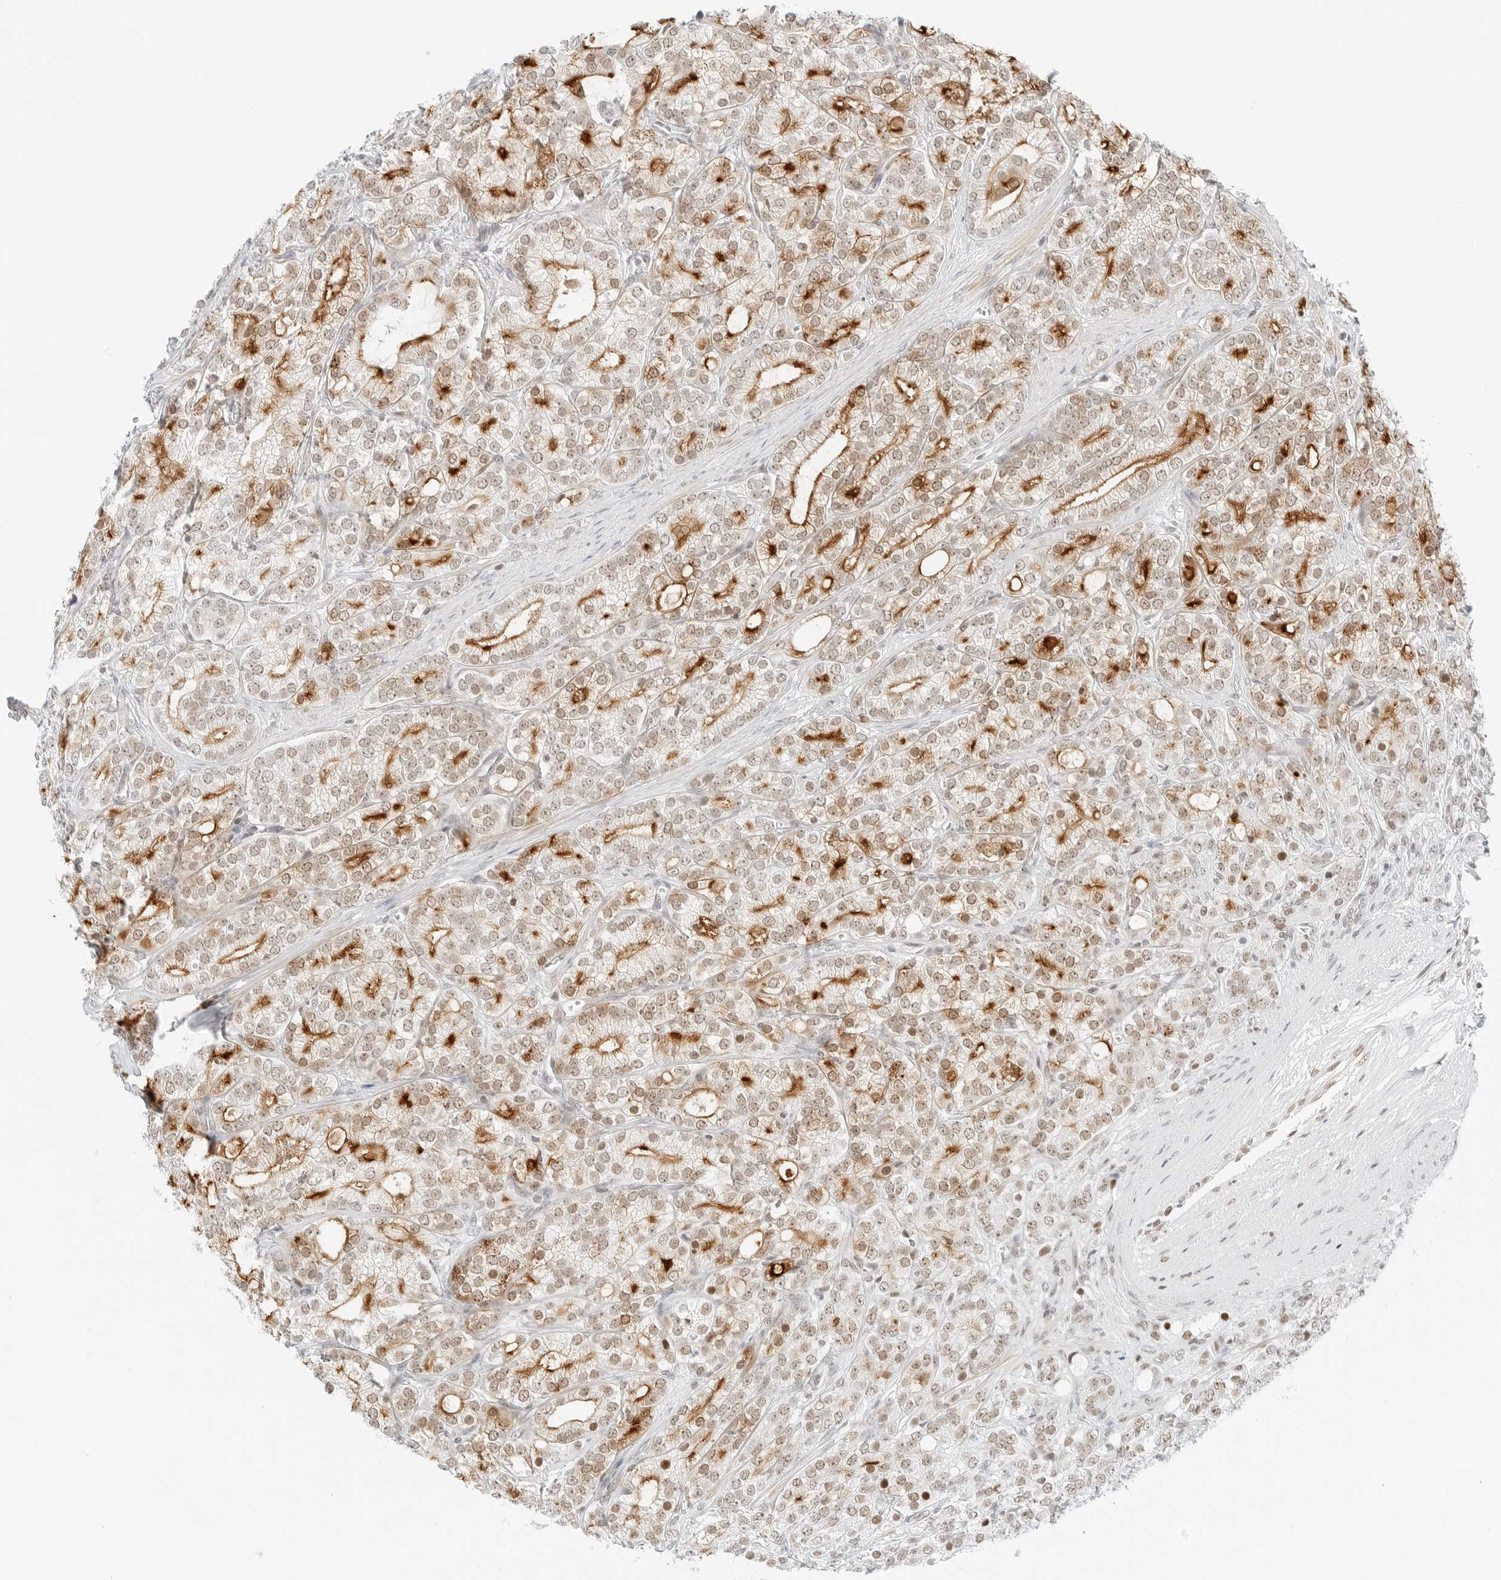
{"staining": {"intensity": "moderate", "quantity": "25%-75%", "location": "cytoplasmic/membranous,nuclear"}, "tissue": "prostate cancer", "cell_type": "Tumor cells", "image_type": "cancer", "snomed": [{"axis": "morphology", "description": "Adenocarcinoma, High grade"}, {"axis": "topography", "description": "Prostate"}], "caption": "Immunohistochemical staining of prostate cancer (high-grade adenocarcinoma) displays moderate cytoplasmic/membranous and nuclear protein expression in approximately 25%-75% of tumor cells. The staining is performed using DAB (3,3'-diaminobenzidine) brown chromogen to label protein expression. The nuclei are counter-stained blue using hematoxylin.", "gene": "CRTC2", "patient": {"sex": "male", "age": 57}}